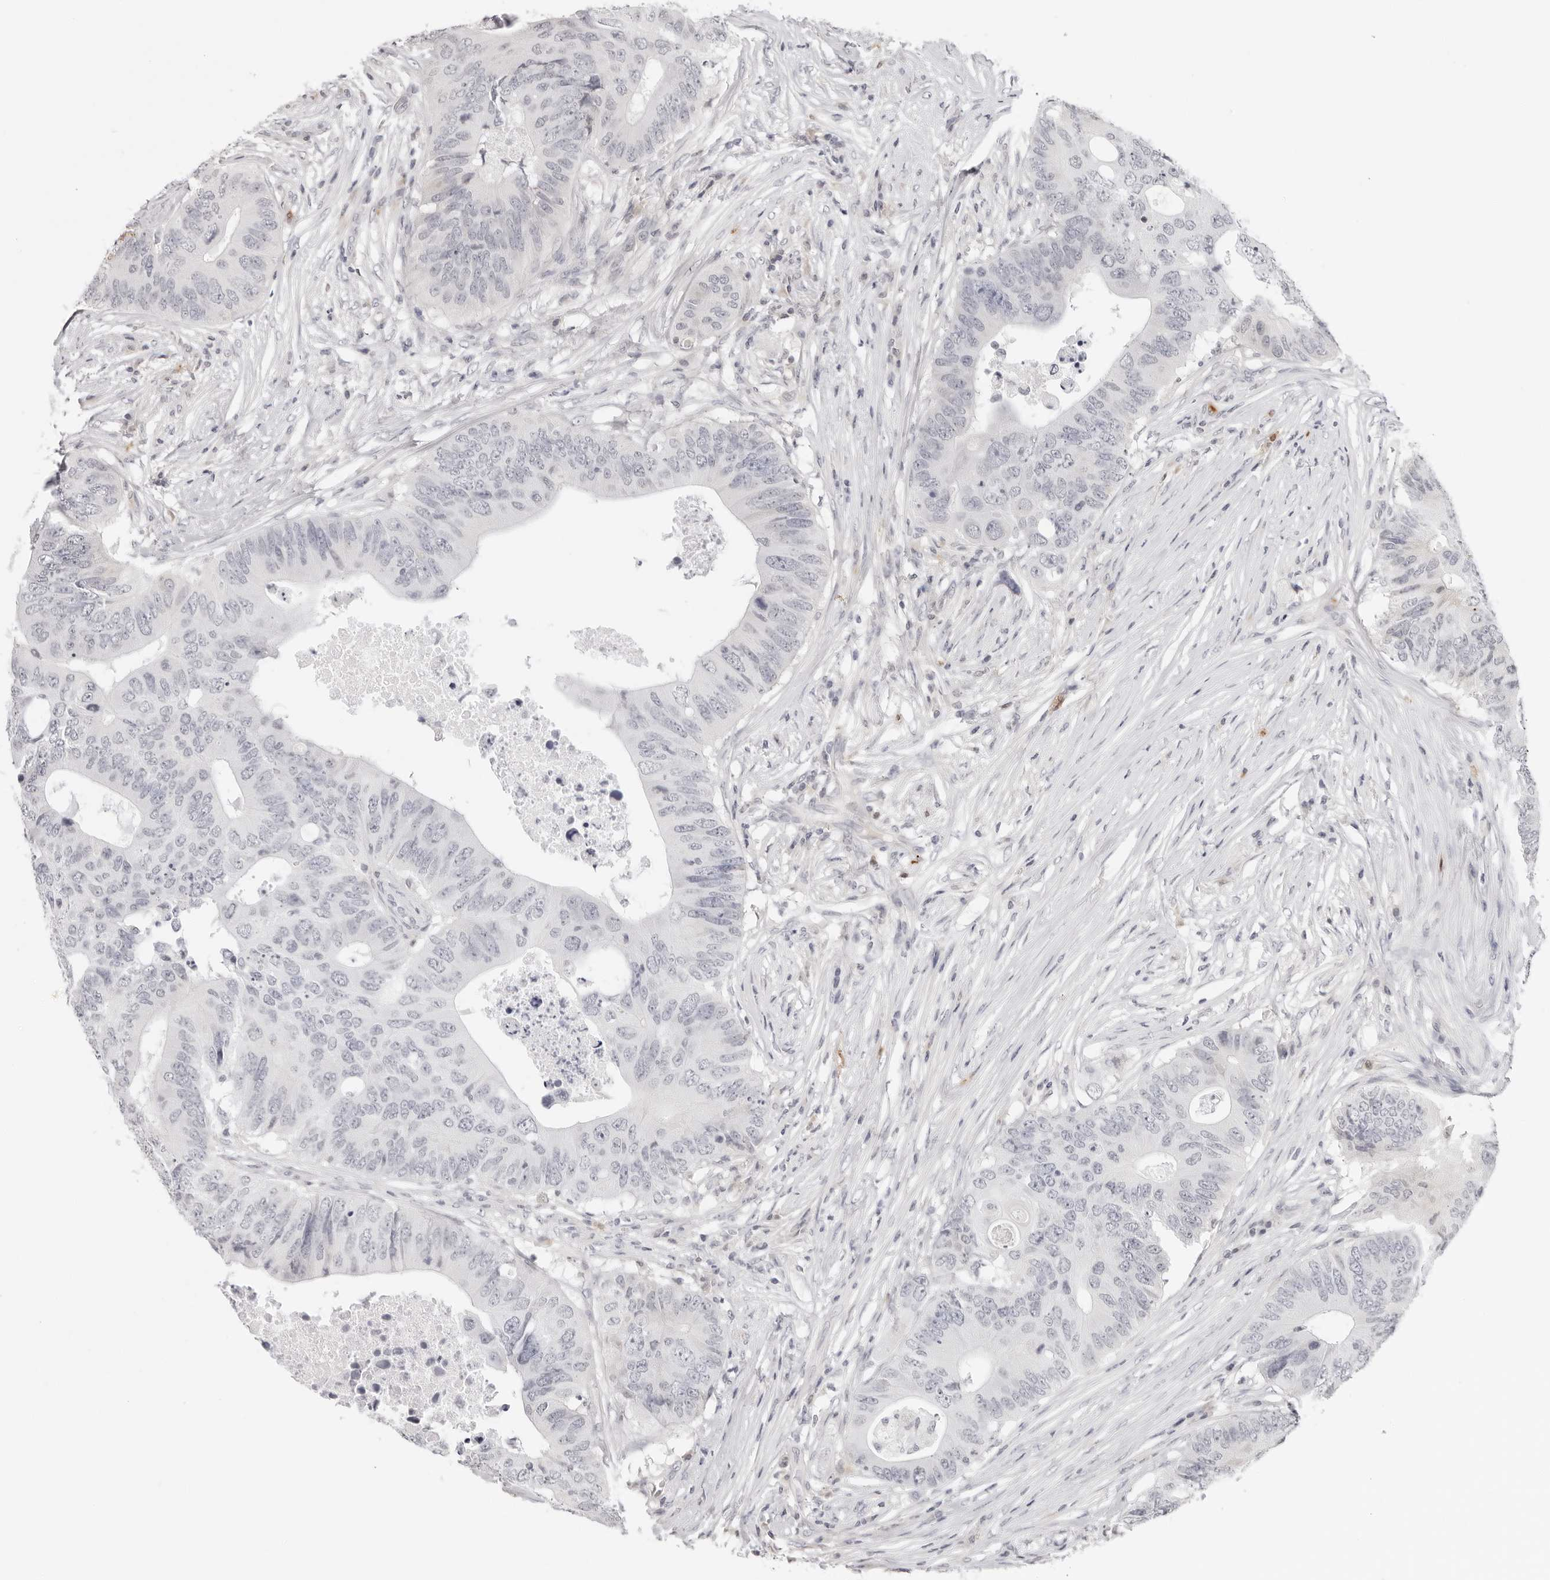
{"staining": {"intensity": "negative", "quantity": "none", "location": "none"}, "tissue": "colorectal cancer", "cell_type": "Tumor cells", "image_type": "cancer", "snomed": [{"axis": "morphology", "description": "Adenocarcinoma, NOS"}, {"axis": "topography", "description": "Colon"}], "caption": "An image of human colorectal adenocarcinoma is negative for staining in tumor cells.", "gene": "STRADB", "patient": {"sex": "male", "age": 71}}